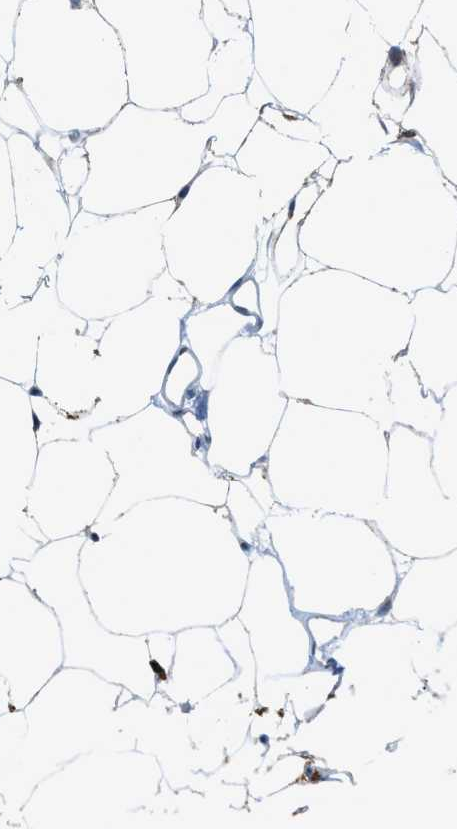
{"staining": {"intensity": "moderate", "quantity": "25%-75%", "location": "cytoplasmic/membranous"}, "tissue": "adipose tissue", "cell_type": "Adipocytes", "image_type": "normal", "snomed": [{"axis": "morphology", "description": "Normal tissue, NOS"}, {"axis": "topography", "description": "Breast"}, {"axis": "topography", "description": "Soft tissue"}], "caption": "High-magnification brightfield microscopy of benign adipose tissue stained with DAB (3,3'-diaminobenzidine) (brown) and counterstained with hematoxylin (blue). adipocytes exhibit moderate cytoplasmic/membranous positivity is seen in approximately25%-75% of cells.", "gene": "SRM", "patient": {"sex": "female", "age": 75}}